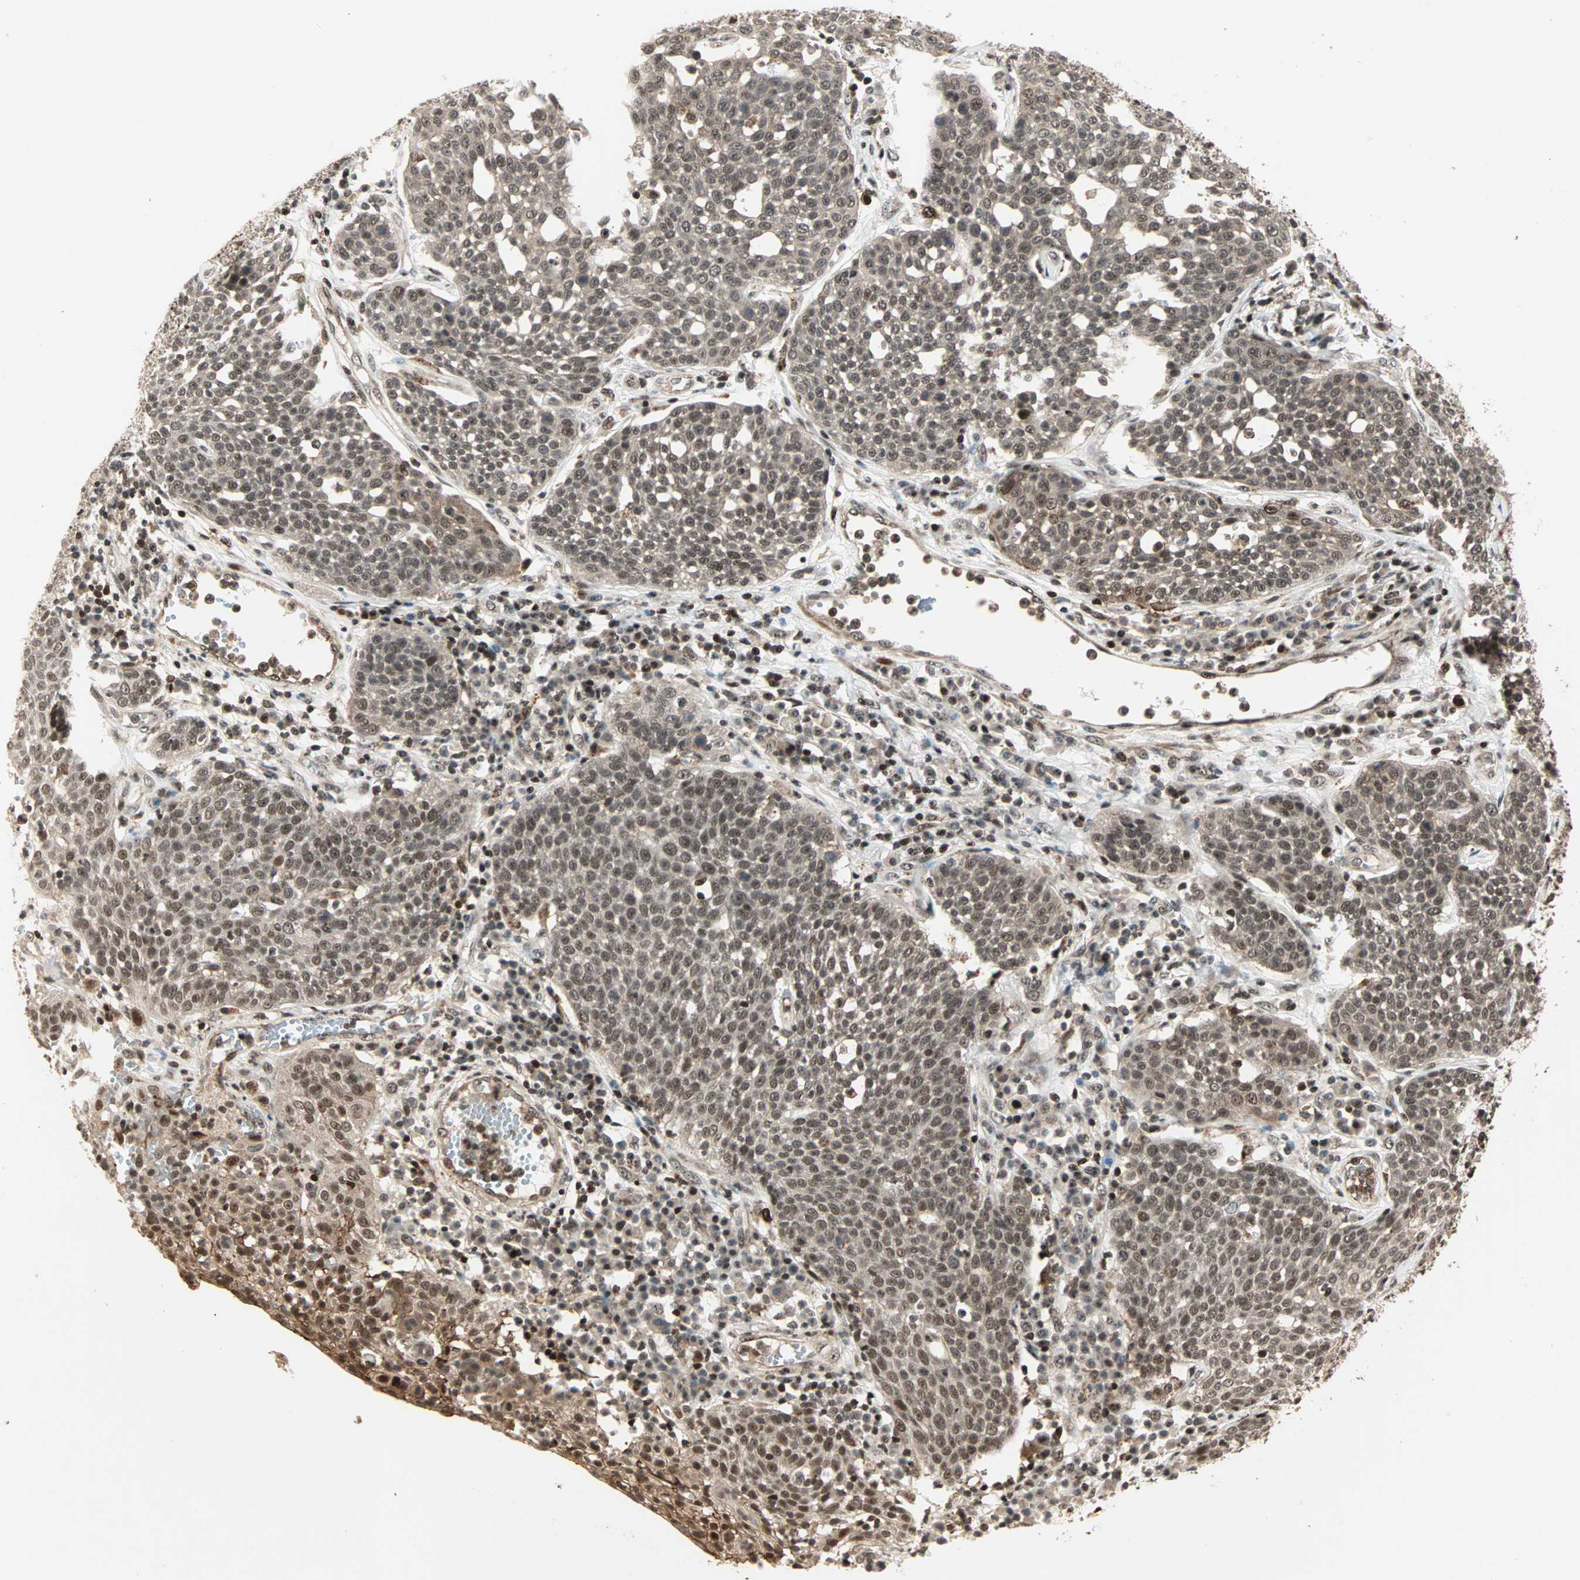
{"staining": {"intensity": "moderate", "quantity": ">75%", "location": "cytoplasmic/membranous,nuclear"}, "tissue": "cervical cancer", "cell_type": "Tumor cells", "image_type": "cancer", "snomed": [{"axis": "morphology", "description": "Squamous cell carcinoma, NOS"}, {"axis": "topography", "description": "Cervix"}], "caption": "Immunohistochemistry staining of cervical squamous cell carcinoma, which shows medium levels of moderate cytoplasmic/membranous and nuclear positivity in about >75% of tumor cells indicating moderate cytoplasmic/membranous and nuclear protein expression. The staining was performed using DAB (3,3'-diaminobenzidine) (brown) for protein detection and nuclei were counterstained in hematoxylin (blue).", "gene": "ZBED9", "patient": {"sex": "female", "age": 34}}